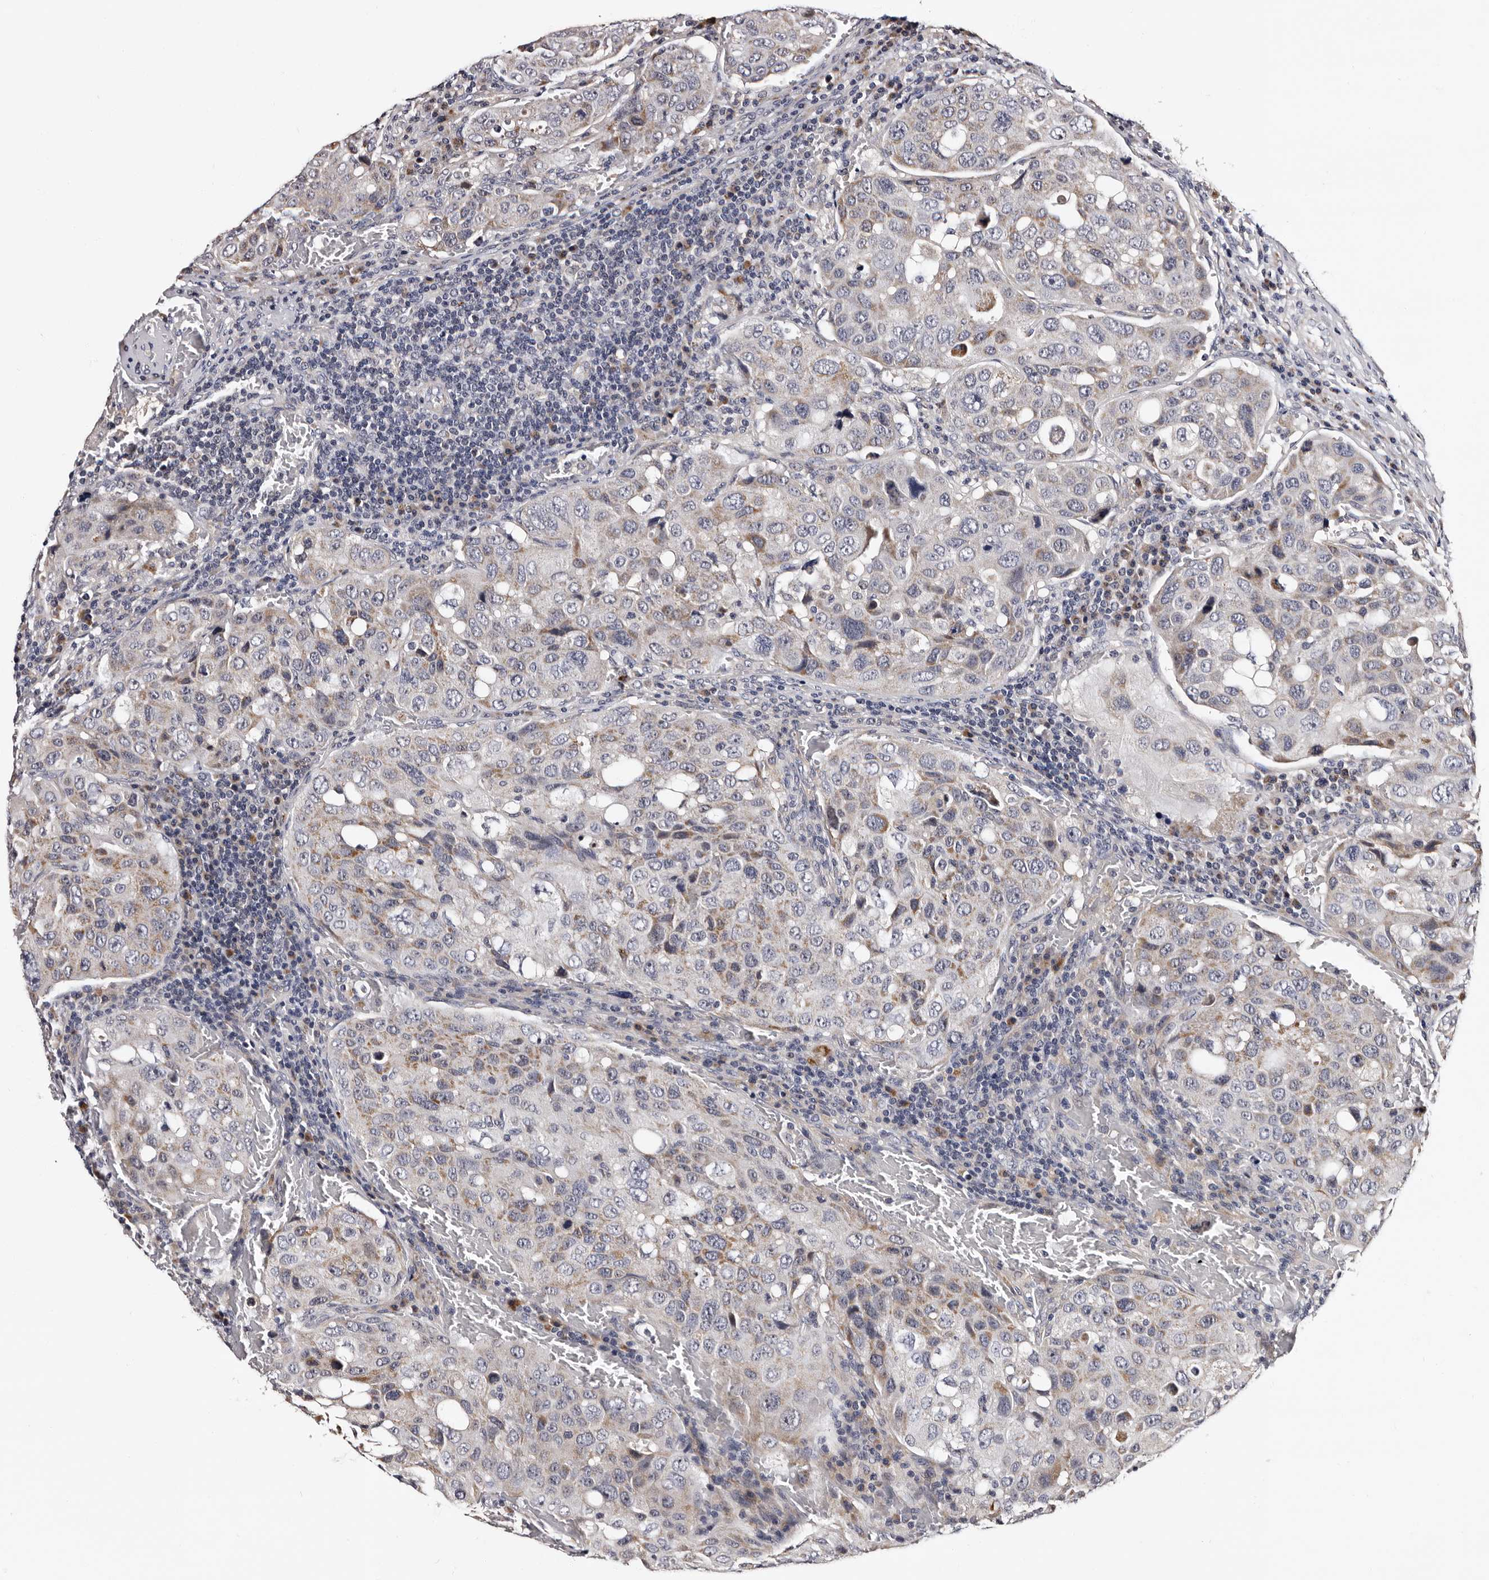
{"staining": {"intensity": "weak", "quantity": "<25%", "location": "cytoplasmic/membranous"}, "tissue": "urothelial cancer", "cell_type": "Tumor cells", "image_type": "cancer", "snomed": [{"axis": "morphology", "description": "Urothelial carcinoma, High grade"}, {"axis": "topography", "description": "Lymph node"}, {"axis": "topography", "description": "Urinary bladder"}], "caption": "IHC histopathology image of neoplastic tissue: human high-grade urothelial carcinoma stained with DAB shows no significant protein staining in tumor cells.", "gene": "TAF4B", "patient": {"sex": "male", "age": 51}}